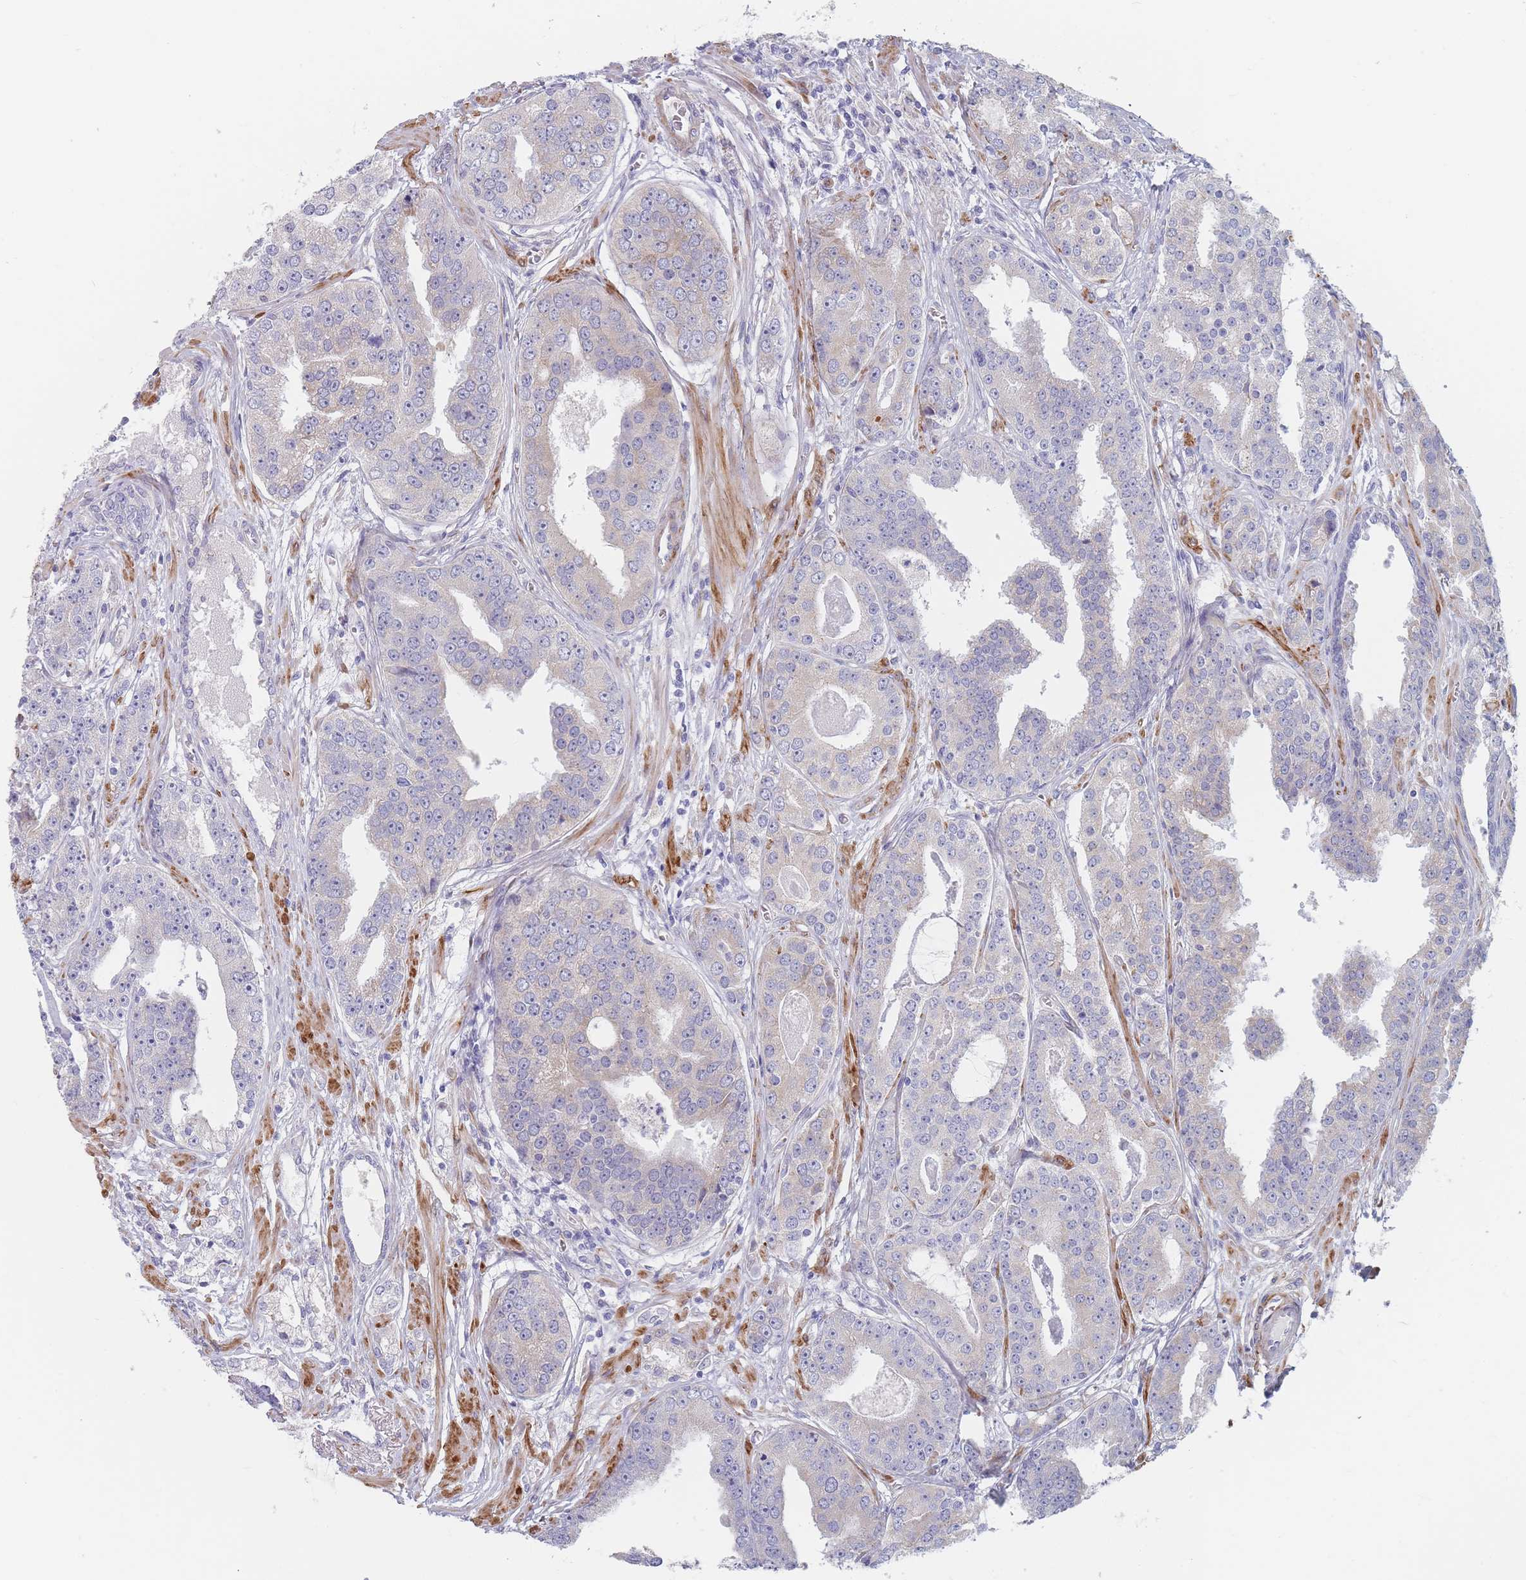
{"staining": {"intensity": "negative", "quantity": "none", "location": "none"}, "tissue": "prostate cancer", "cell_type": "Tumor cells", "image_type": "cancer", "snomed": [{"axis": "morphology", "description": "Adenocarcinoma, High grade"}, {"axis": "topography", "description": "Prostate"}], "caption": "High power microscopy histopathology image of an IHC photomicrograph of prostate adenocarcinoma (high-grade), revealing no significant staining in tumor cells. The staining was performed using DAB (3,3'-diaminobenzidine) to visualize the protein expression in brown, while the nuclei were stained in blue with hematoxylin (Magnification: 20x).", "gene": "ERBIN", "patient": {"sex": "male", "age": 71}}